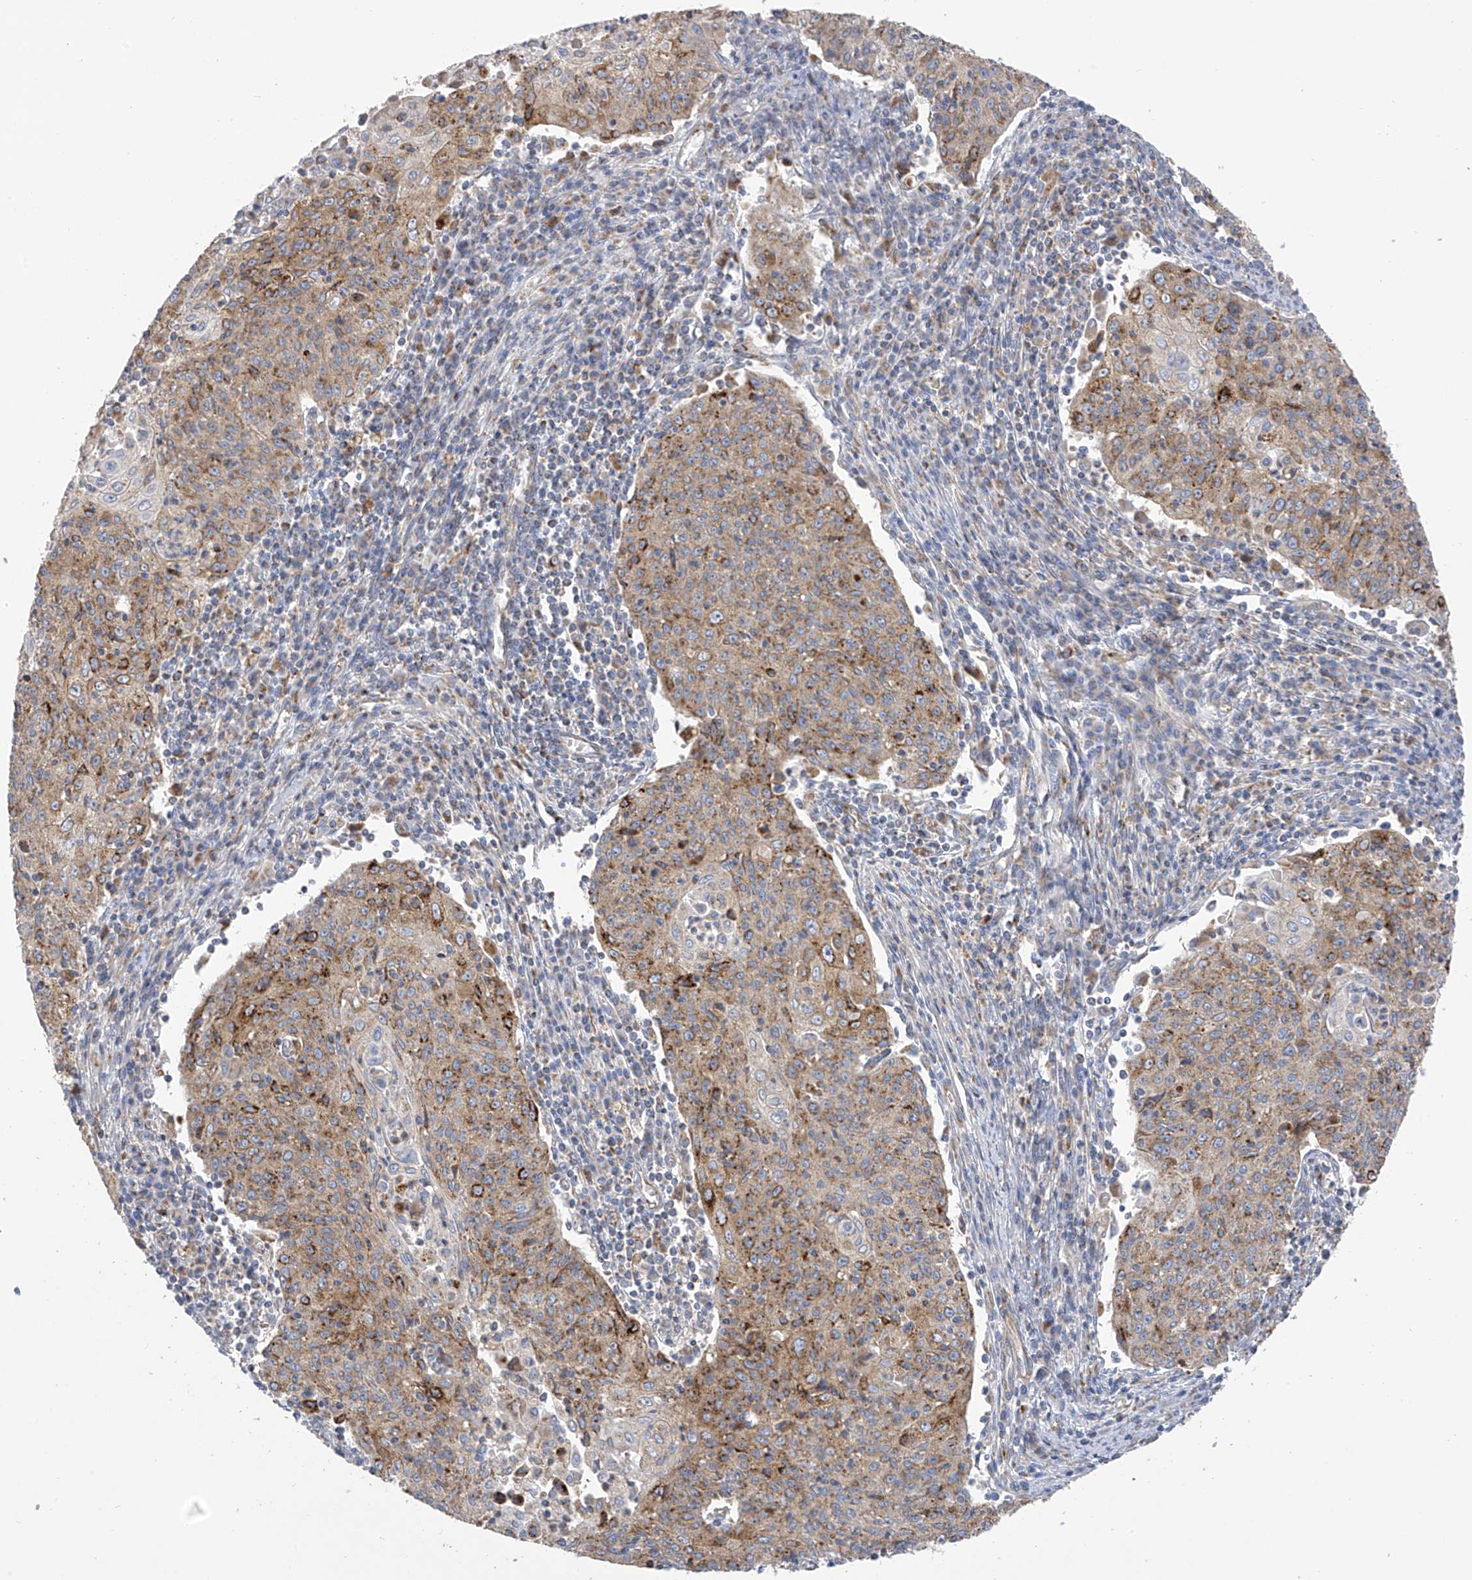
{"staining": {"intensity": "moderate", "quantity": ">75%", "location": "cytoplasmic/membranous"}, "tissue": "cervical cancer", "cell_type": "Tumor cells", "image_type": "cancer", "snomed": [{"axis": "morphology", "description": "Squamous cell carcinoma, NOS"}, {"axis": "topography", "description": "Cervix"}], "caption": "Moderate cytoplasmic/membranous expression is identified in about >75% of tumor cells in cervical cancer (squamous cell carcinoma).", "gene": "ITM2B", "patient": {"sex": "female", "age": 48}}